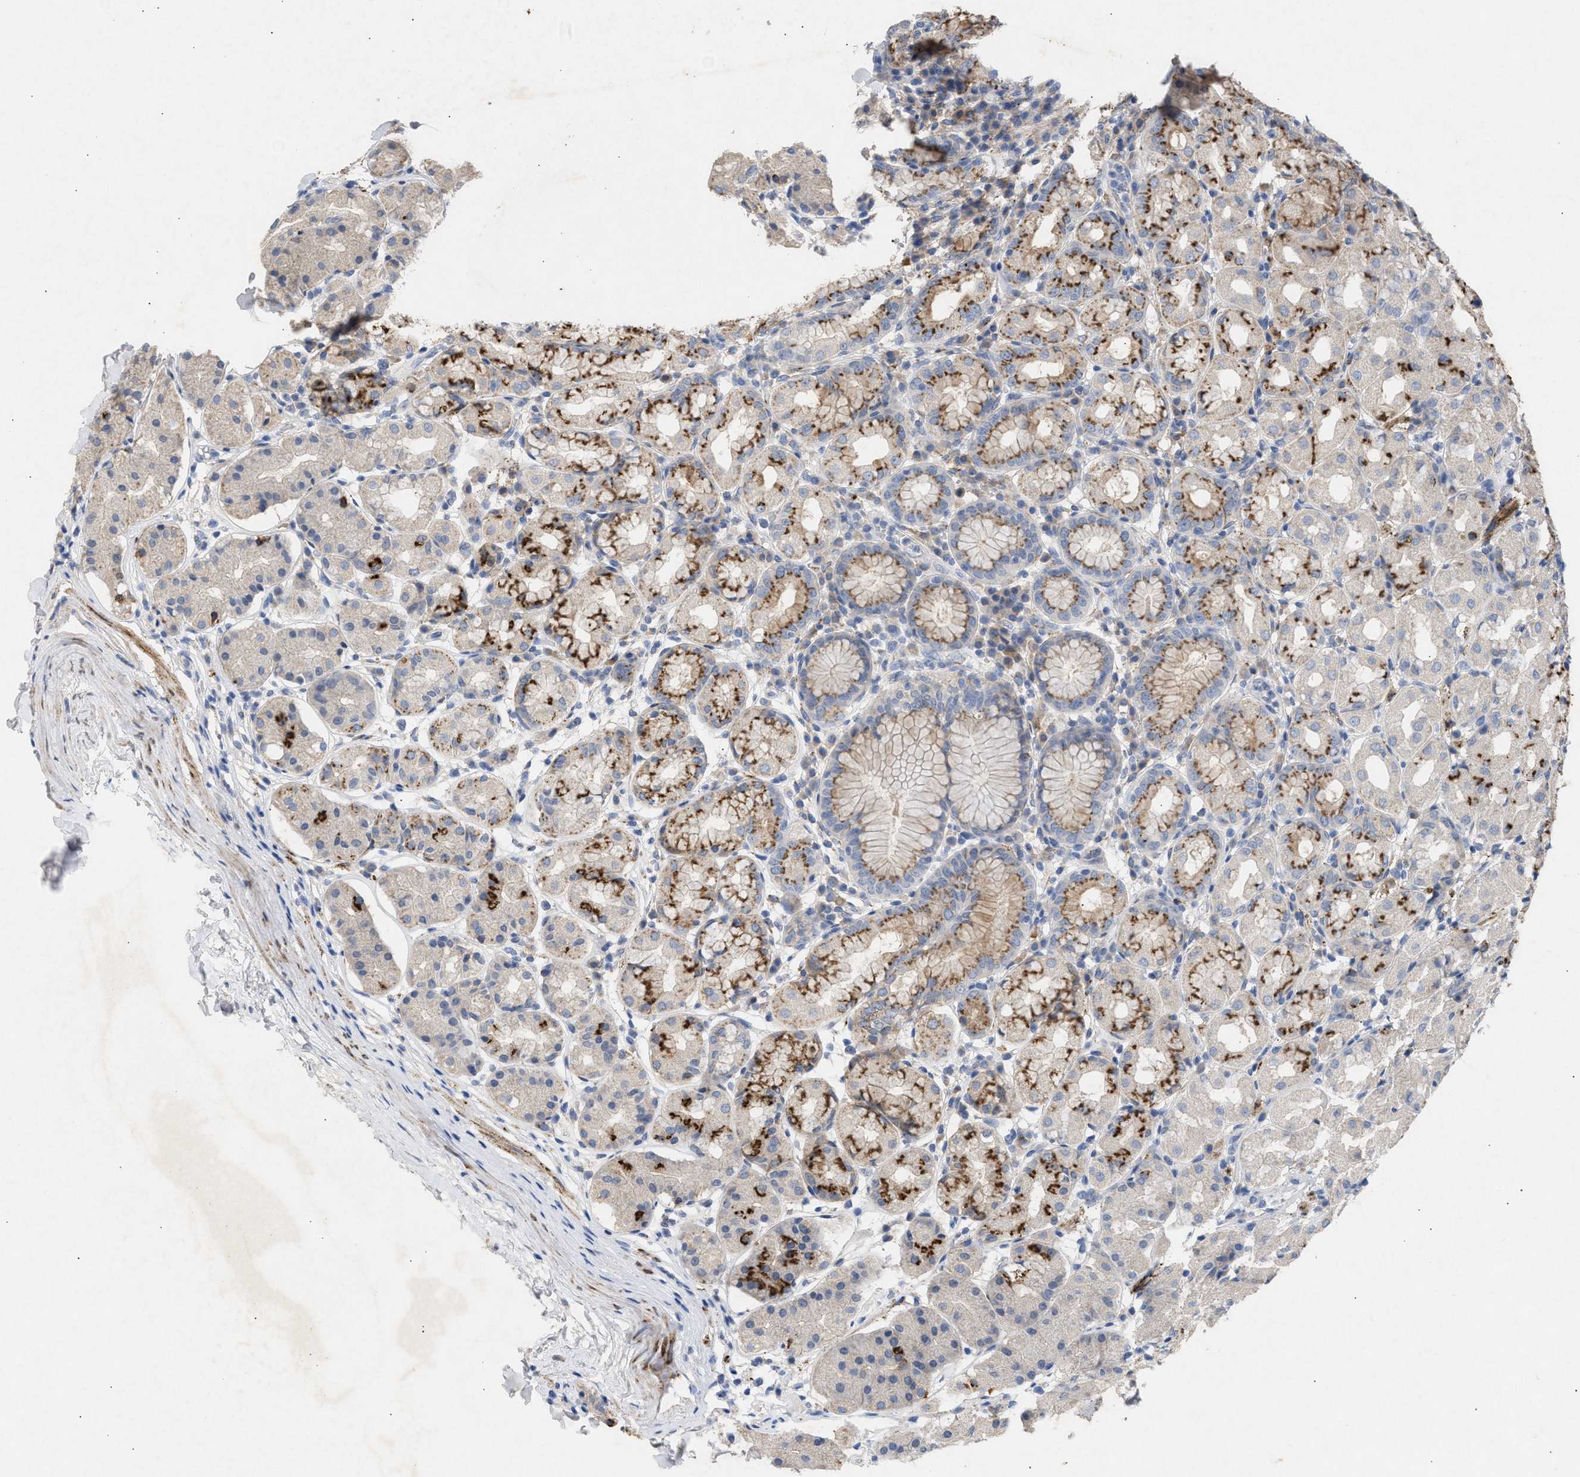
{"staining": {"intensity": "strong", "quantity": "<25%", "location": "cytoplasmic/membranous"}, "tissue": "stomach", "cell_type": "Glandular cells", "image_type": "normal", "snomed": [{"axis": "morphology", "description": "Normal tissue, NOS"}, {"axis": "topography", "description": "Stomach"}, {"axis": "topography", "description": "Stomach, lower"}], "caption": "Unremarkable stomach reveals strong cytoplasmic/membranous staining in about <25% of glandular cells (DAB IHC with brightfield microscopy, high magnification)..", "gene": "SELENOM", "patient": {"sex": "female", "age": 56}}